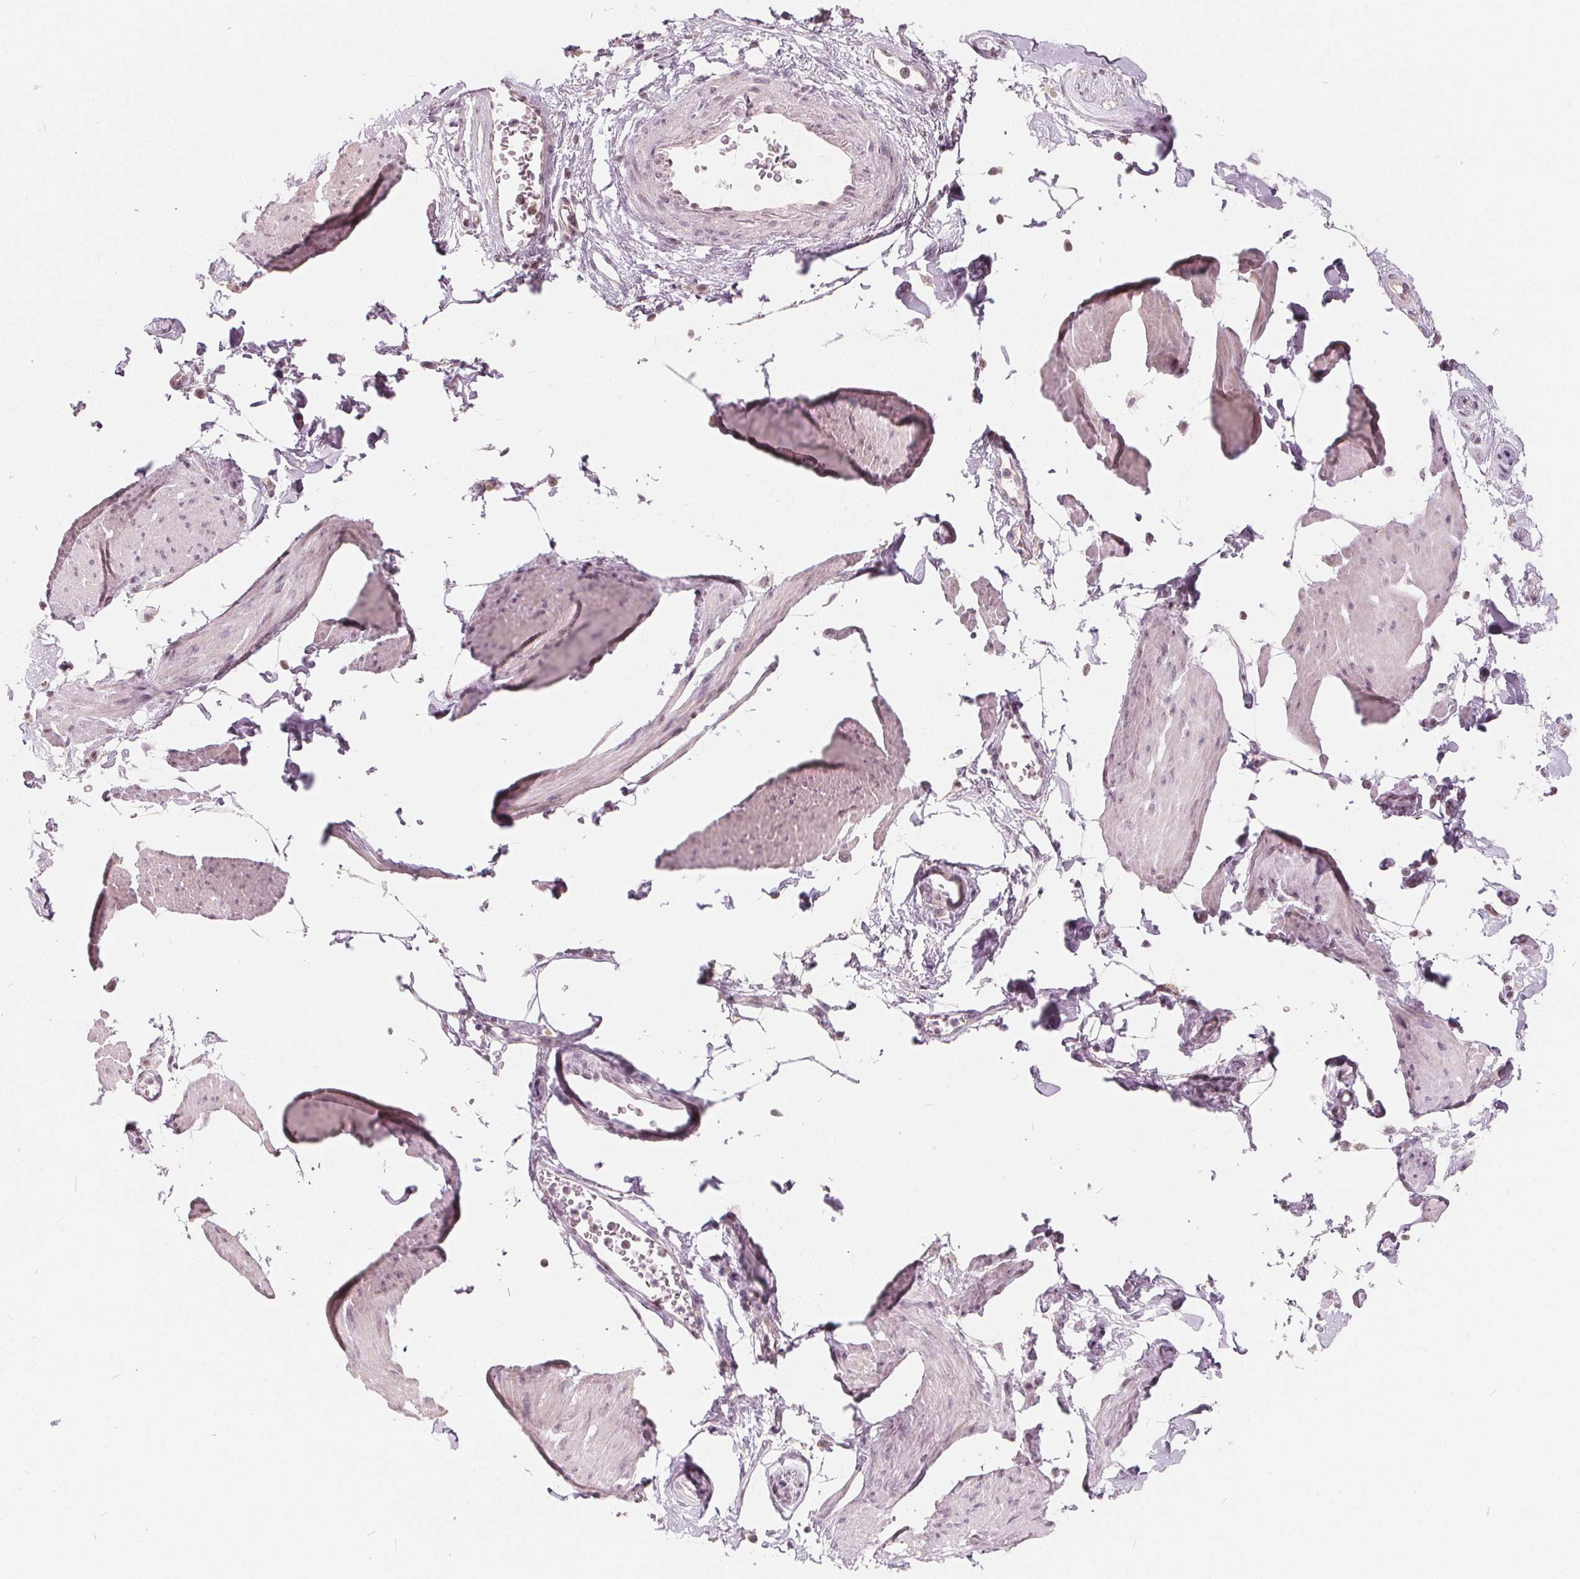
{"staining": {"intensity": "negative", "quantity": "none", "location": "none"}, "tissue": "smooth muscle", "cell_type": "Smooth muscle cells", "image_type": "normal", "snomed": [{"axis": "morphology", "description": "Normal tissue, NOS"}, {"axis": "topography", "description": "Adipose tissue"}, {"axis": "topography", "description": "Smooth muscle"}, {"axis": "topography", "description": "Peripheral nerve tissue"}], "caption": "High power microscopy photomicrograph of an immunohistochemistry (IHC) photomicrograph of benign smooth muscle, revealing no significant expression in smooth muscle cells. The staining was performed using DAB to visualize the protein expression in brown, while the nuclei were stained in blue with hematoxylin (Magnification: 20x).", "gene": "NUP210L", "patient": {"sex": "male", "age": 83}}